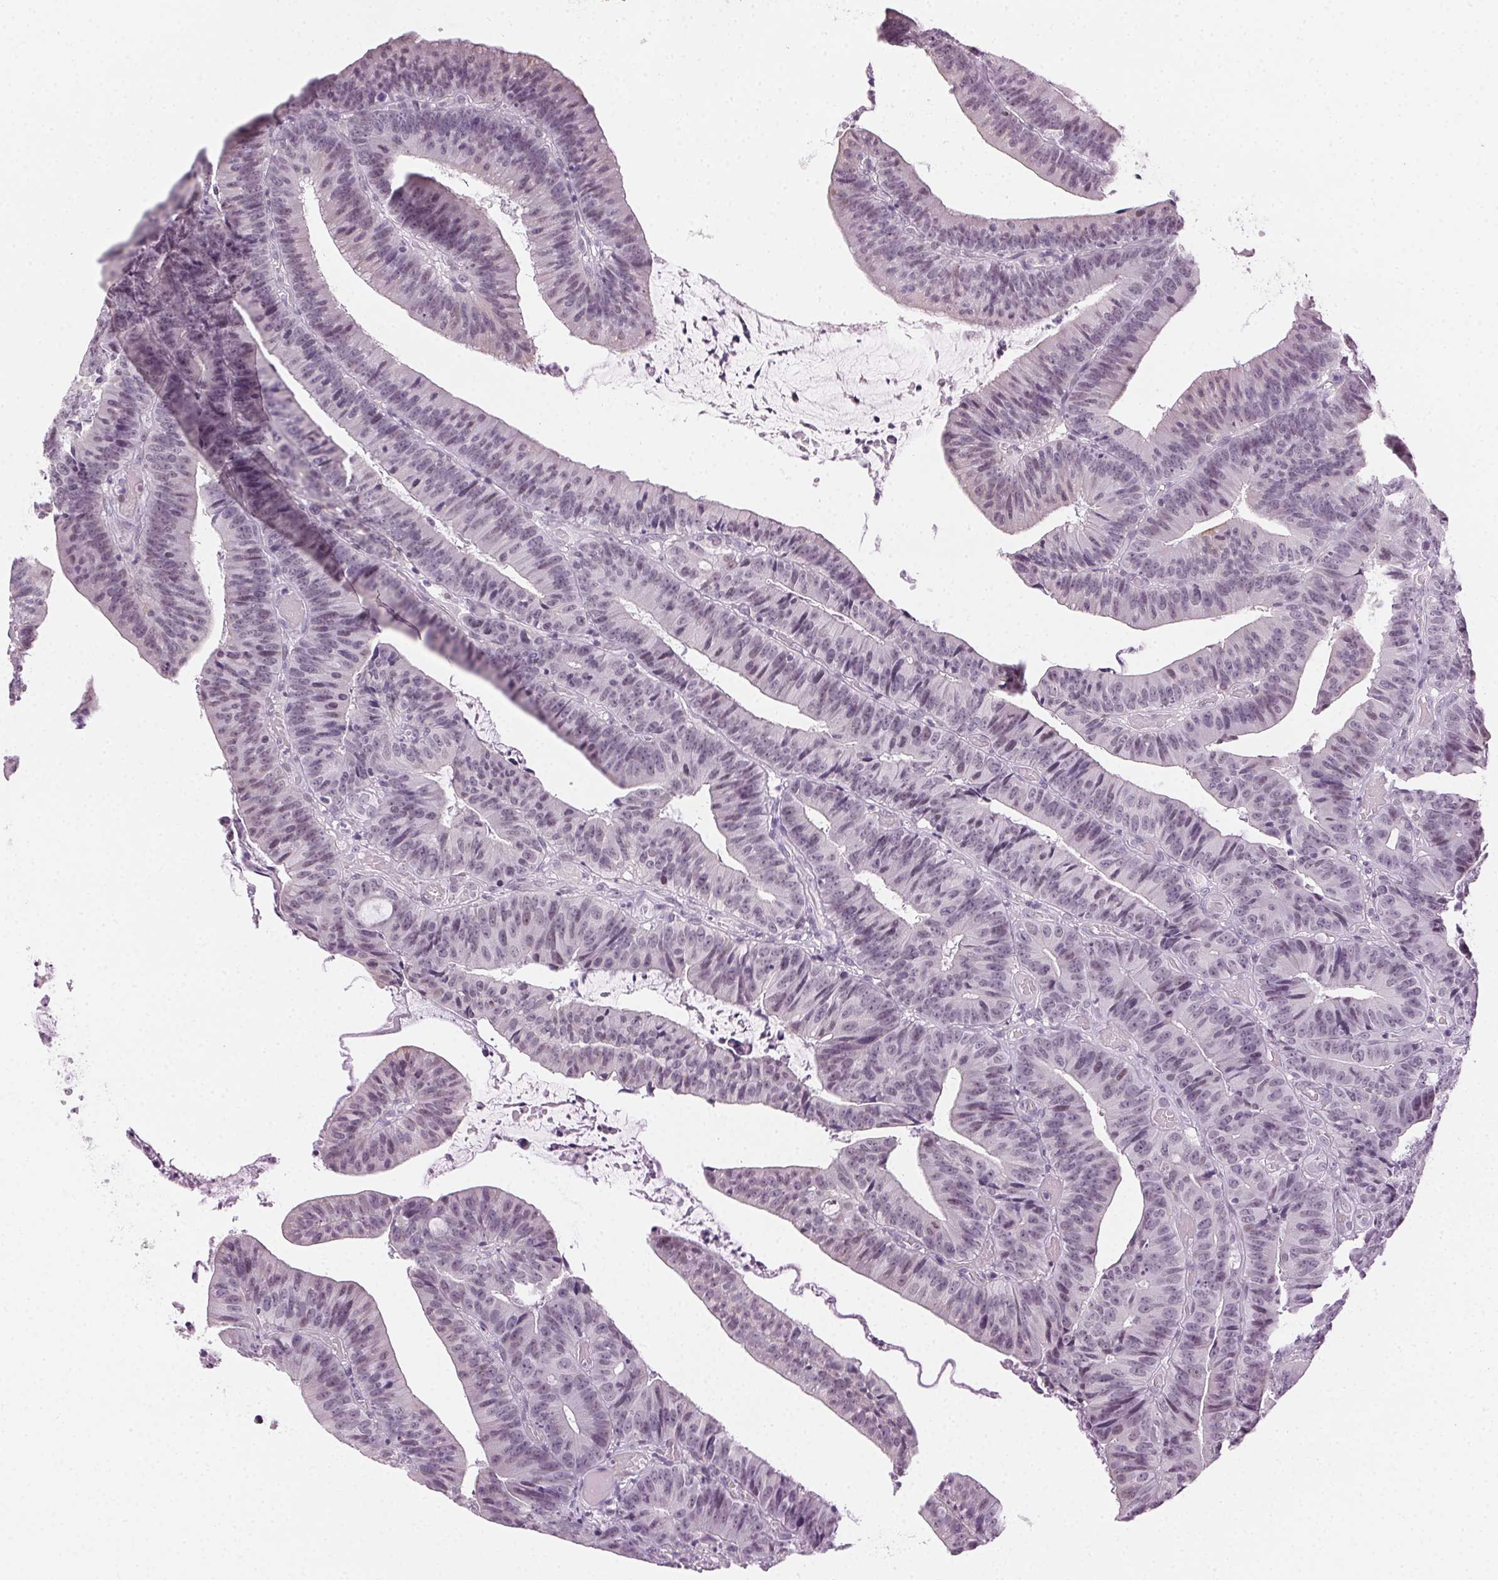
{"staining": {"intensity": "weak", "quantity": "<25%", "location": "cytoplasmic/membranous"}, "tissue": "colorectal cancer", "cell_type": "Tumor cells", "image_type": "cancer", "snomed": [{"axis": "morphology", "description": "Adenocarcinoma, NOS"}, {"axis": "topography", "description": "Colon"}], "caption": "A micrograph of human adenocarcinoma (colorectal) is negative for staining in tumor cells.", "gene": "AIF1L", "patient": {"sex": "female", "age": 78}}